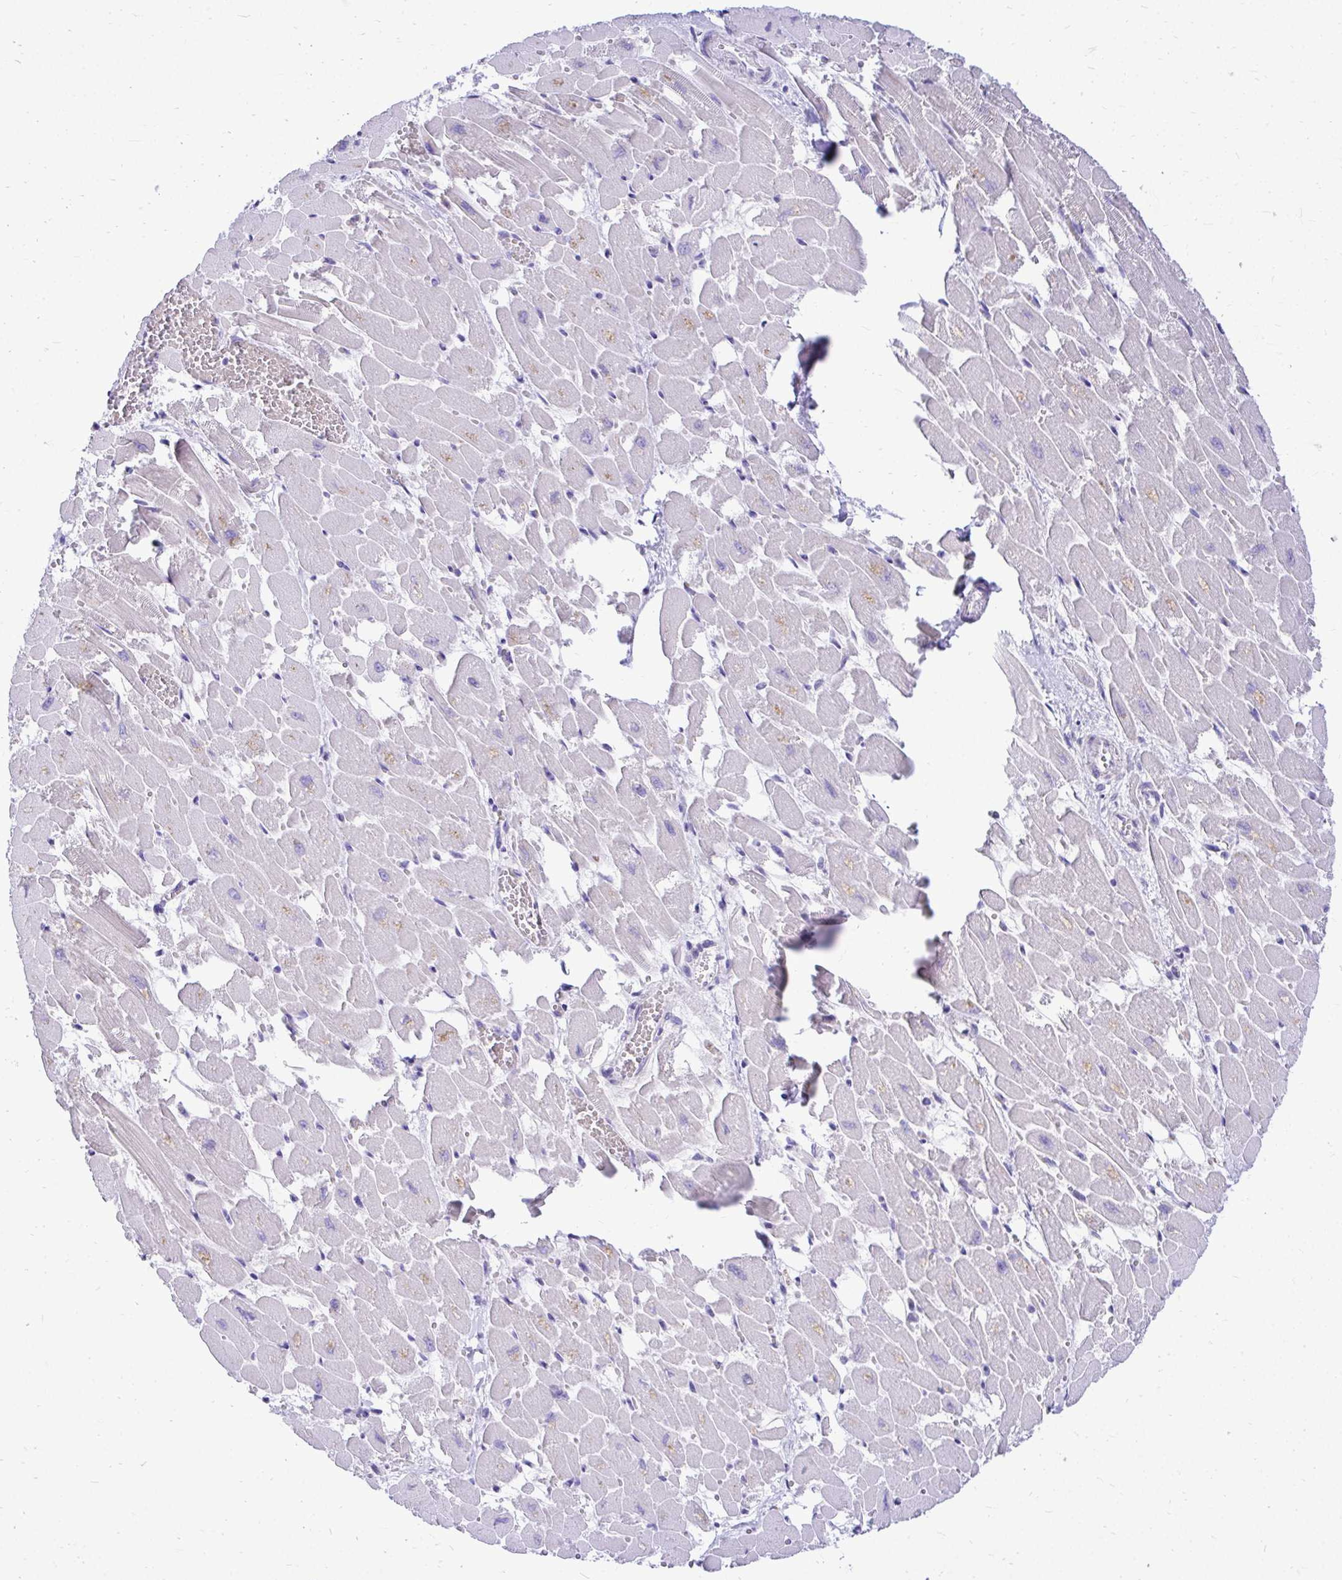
{"staining": {"intensity": "negative", "quantity": "none", "location": "none"}, "tissue": "heart muscle", "cell_type": "Cardiomyocytes", "image_type": "normal", "snomed": [{"axis": "morphology", "description": "Normal tissue, NOS"}, {"axis": "topography", "description": "Heart"}], "caption": "Unremarkable heart muscle was stained to show a protein in brown. There is no significant positivity in cardiomyocytes.", "gene": "ZSWIM9", "patient": {"sex": "female", "age": 52}}